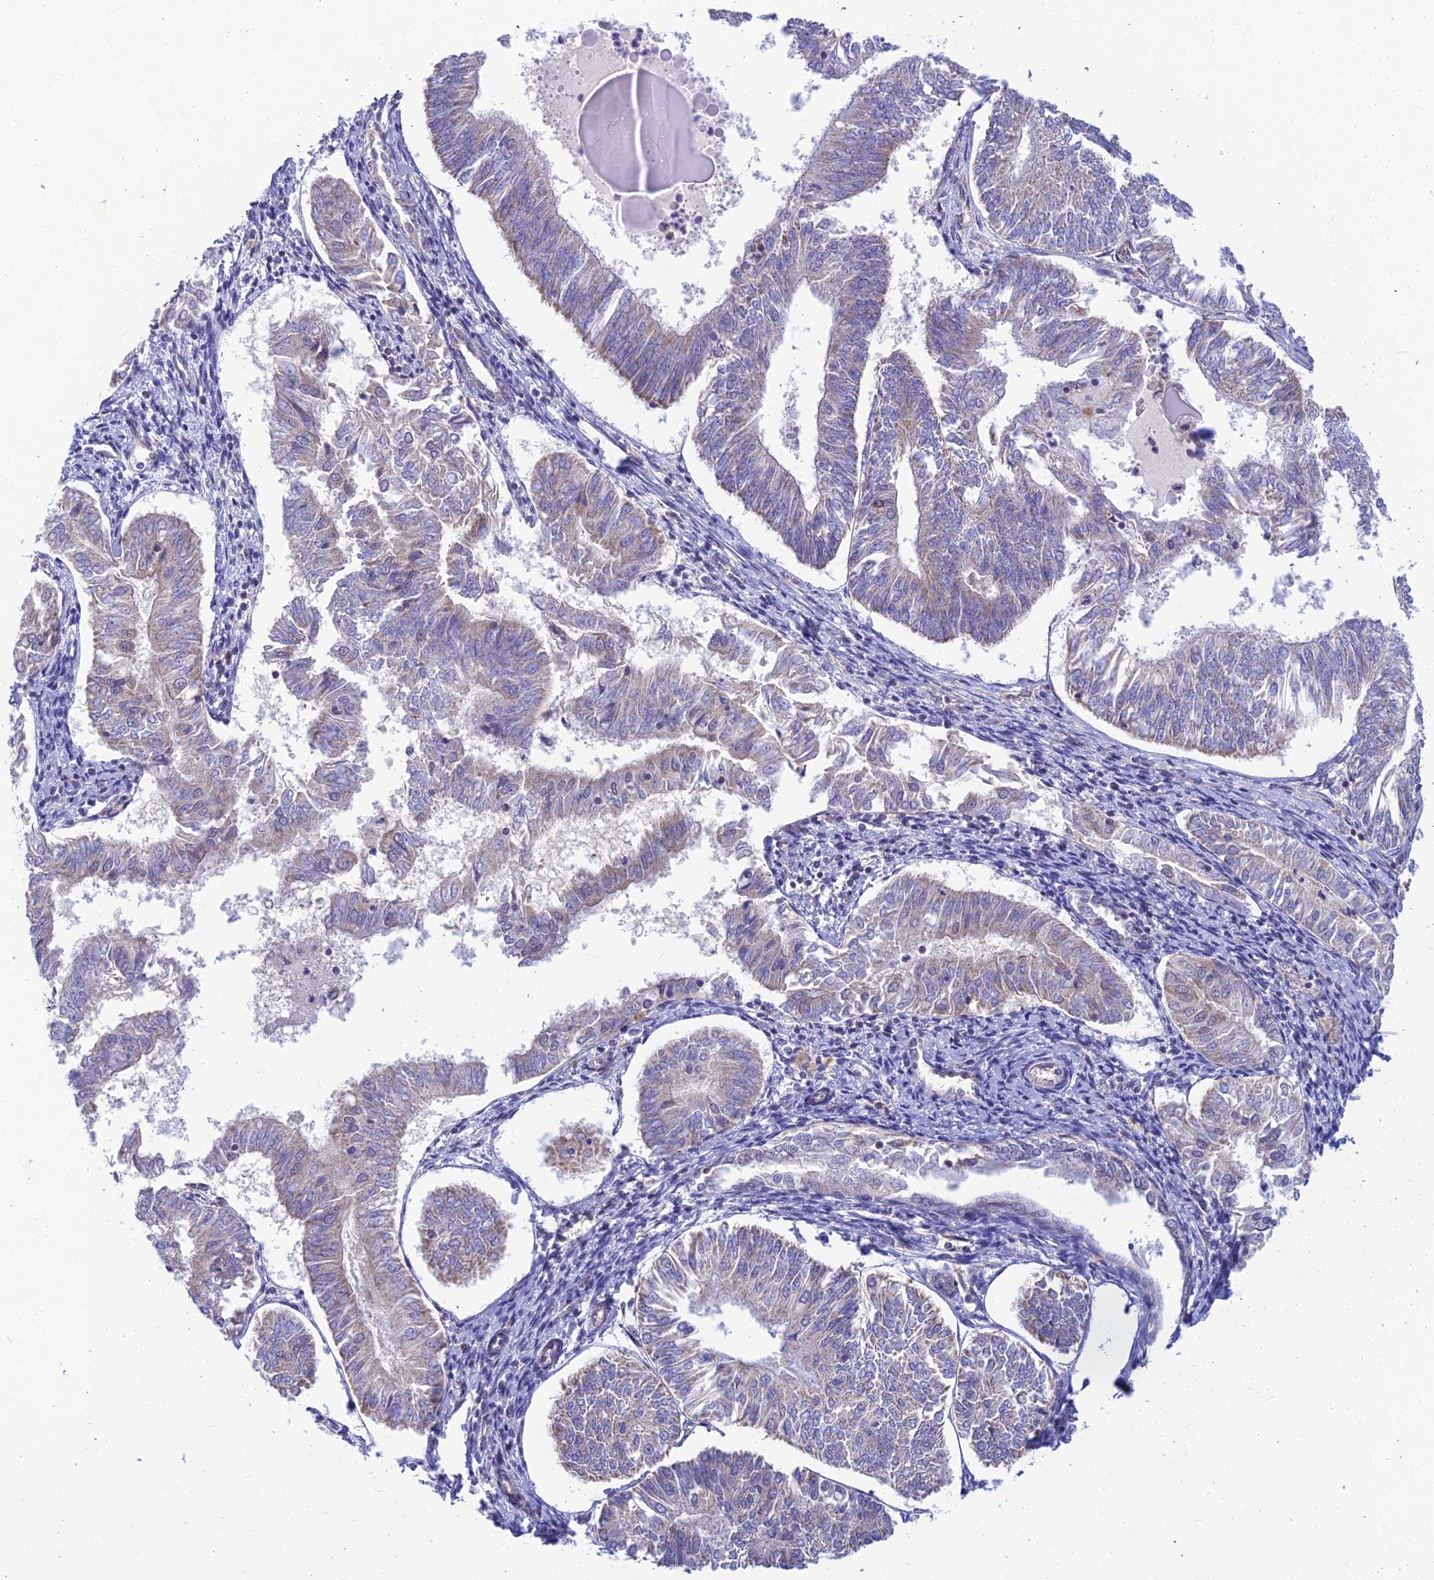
{"staining": {"intensity": "negative", "quantity": "none", "location": "none"}, "tissue": "endometrial cancer", "cell_type": "Tumor cells", "image_type": "cancer", "snomed": [{"axis": "morphology", "description": "Adenocarcinoma, NOS"}, {"axis": "topography", "description": "Endometrium"}], "caption": "Tumor cells are negative for protein expression in human endometrial cancer (adenocarcinoma).", "gene": "LYSMD2", "patient": {"sex": "female", "age": 58}}